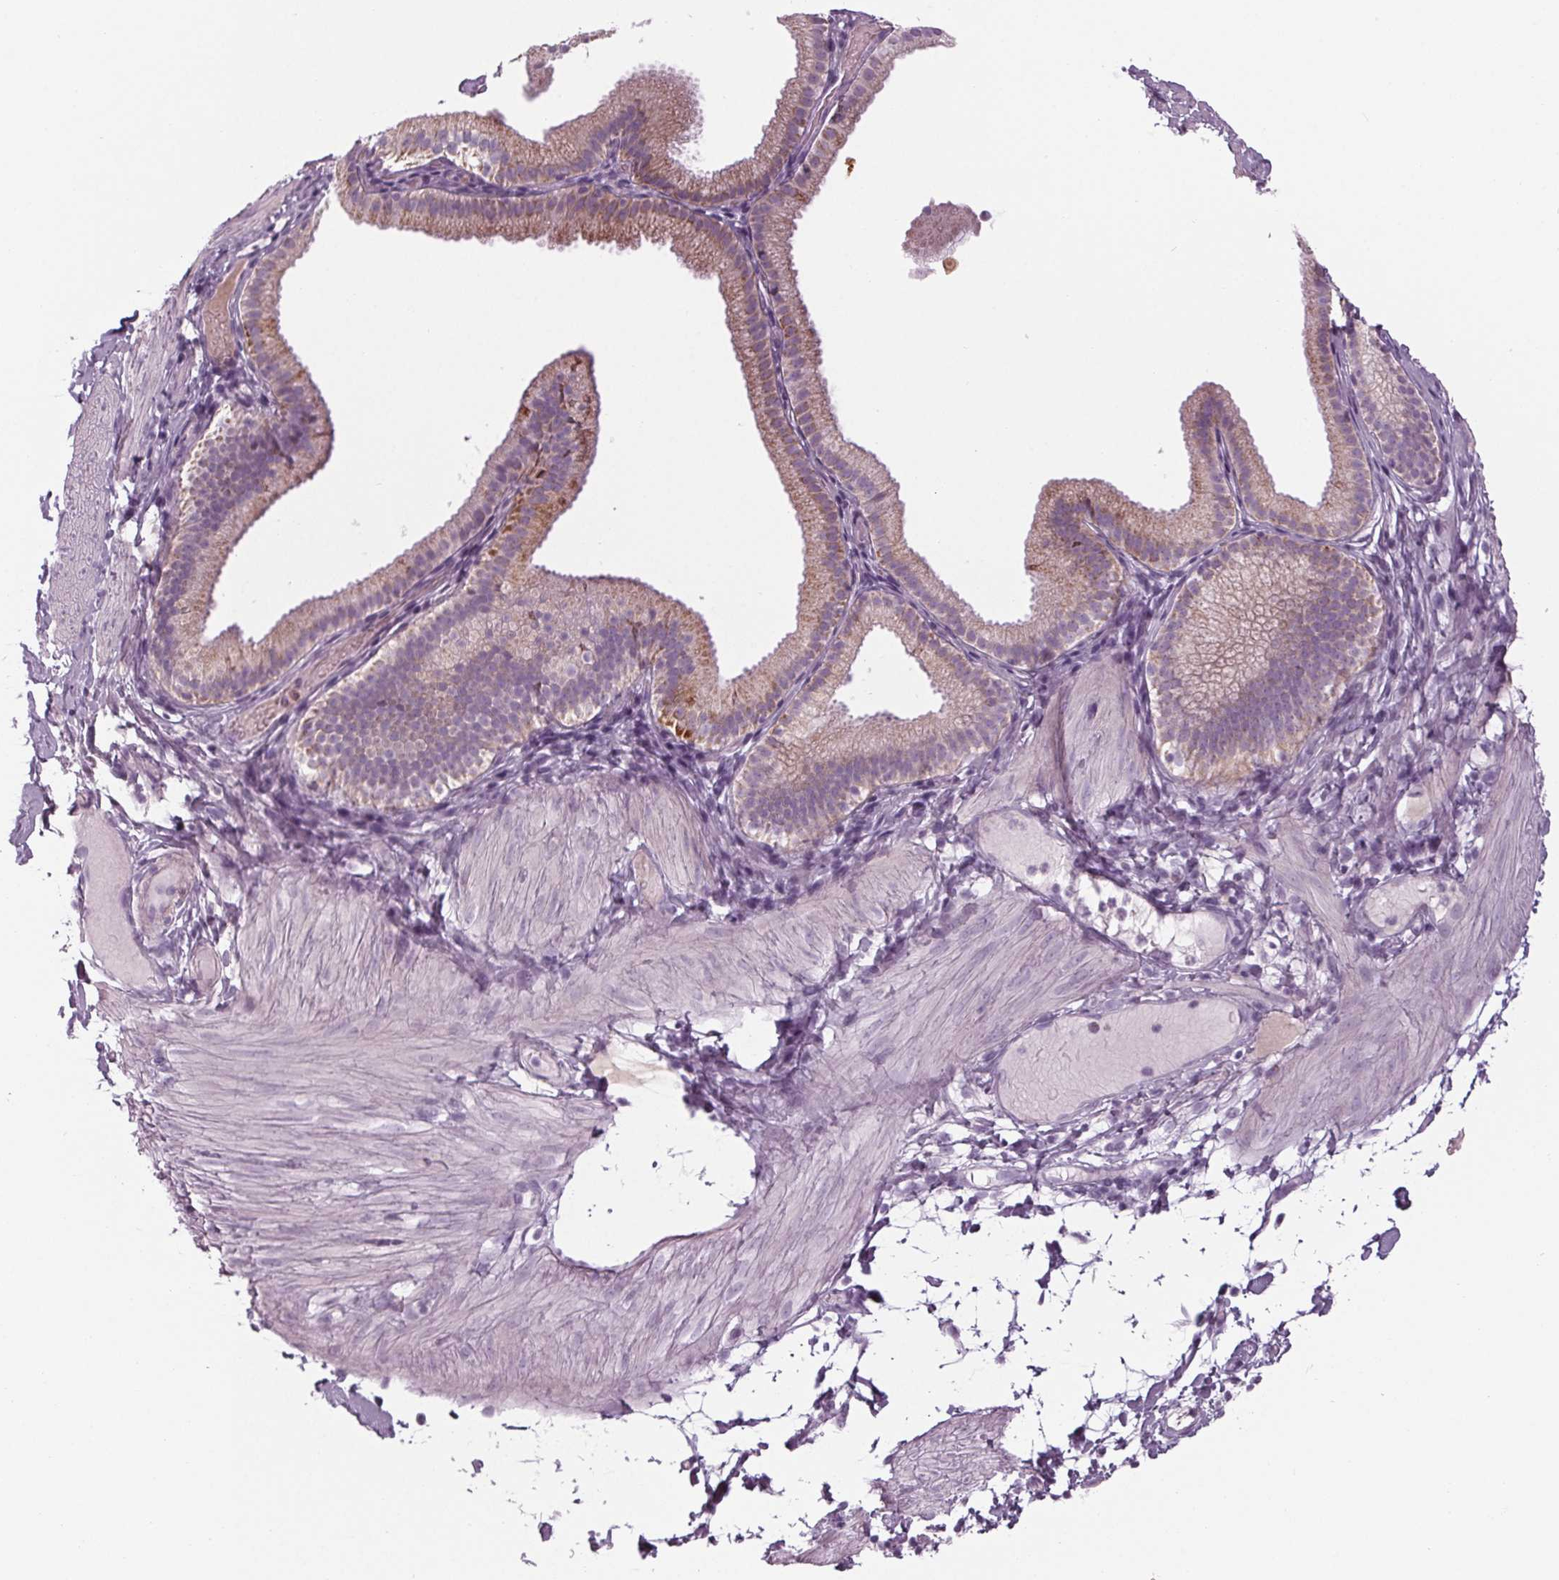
{"staining": {"intensity": "negative", "quantity": "none", "location": "none"}, "tissue": "adipose tissue", "cell_type": "Adipocytes", "image_type": "normal", "snomed": [{"axis": "morphology", "description": "Normal tissue, NOS"}, {"axis": "topography", "description": "Gallbladder"}, {"axis": "topography", "description": "Peripheral nerve tissue"}], "caption": "A histopathology image of adipose tissue stained for a protein displays no brown staining in adipocytes.", "gene": "CYP3A43", "patient": {"sex": "female", "age": 45}}